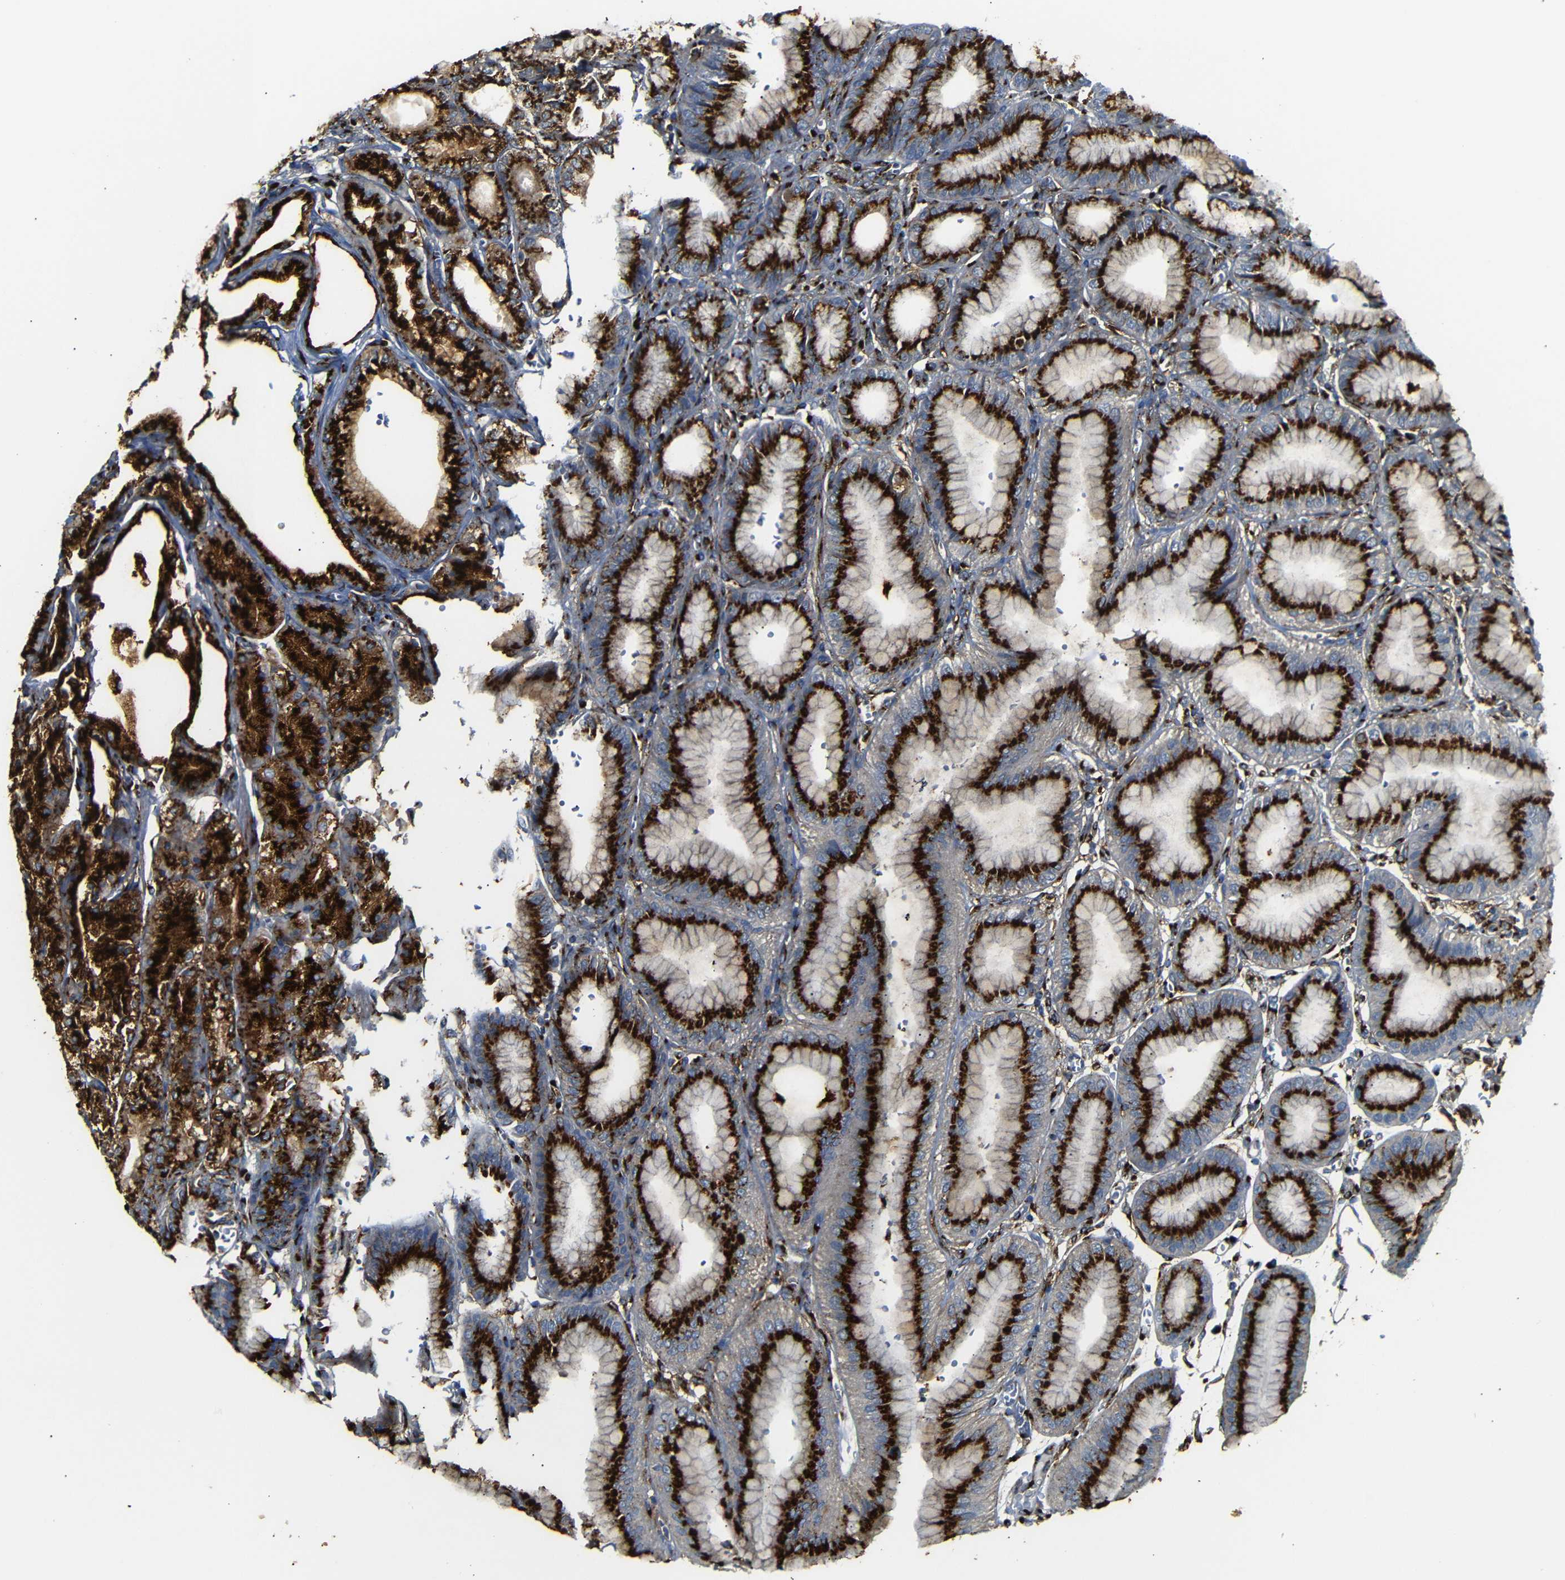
{"staining": {"intensity": "strong", "quantity": ">75%", "location": "cytoplasmic/membranous"}, "tissue": "stomach", "cell_type": "Glandular cells", "image_type": "normal", "snomed": [{"axis": "morphology", "description": "Normal tissue, NOS"}, {"axis": "topography", "description": "Stomach, lower"}], "caption": "Strong cytoplasmic/membranous staining for a protein is present in approximately >75% of glandular cells of unremarkable stomach using immunohistochemistry.", "gene": "TGOLN2", "patient": {"sex": "male", "age": 71}}